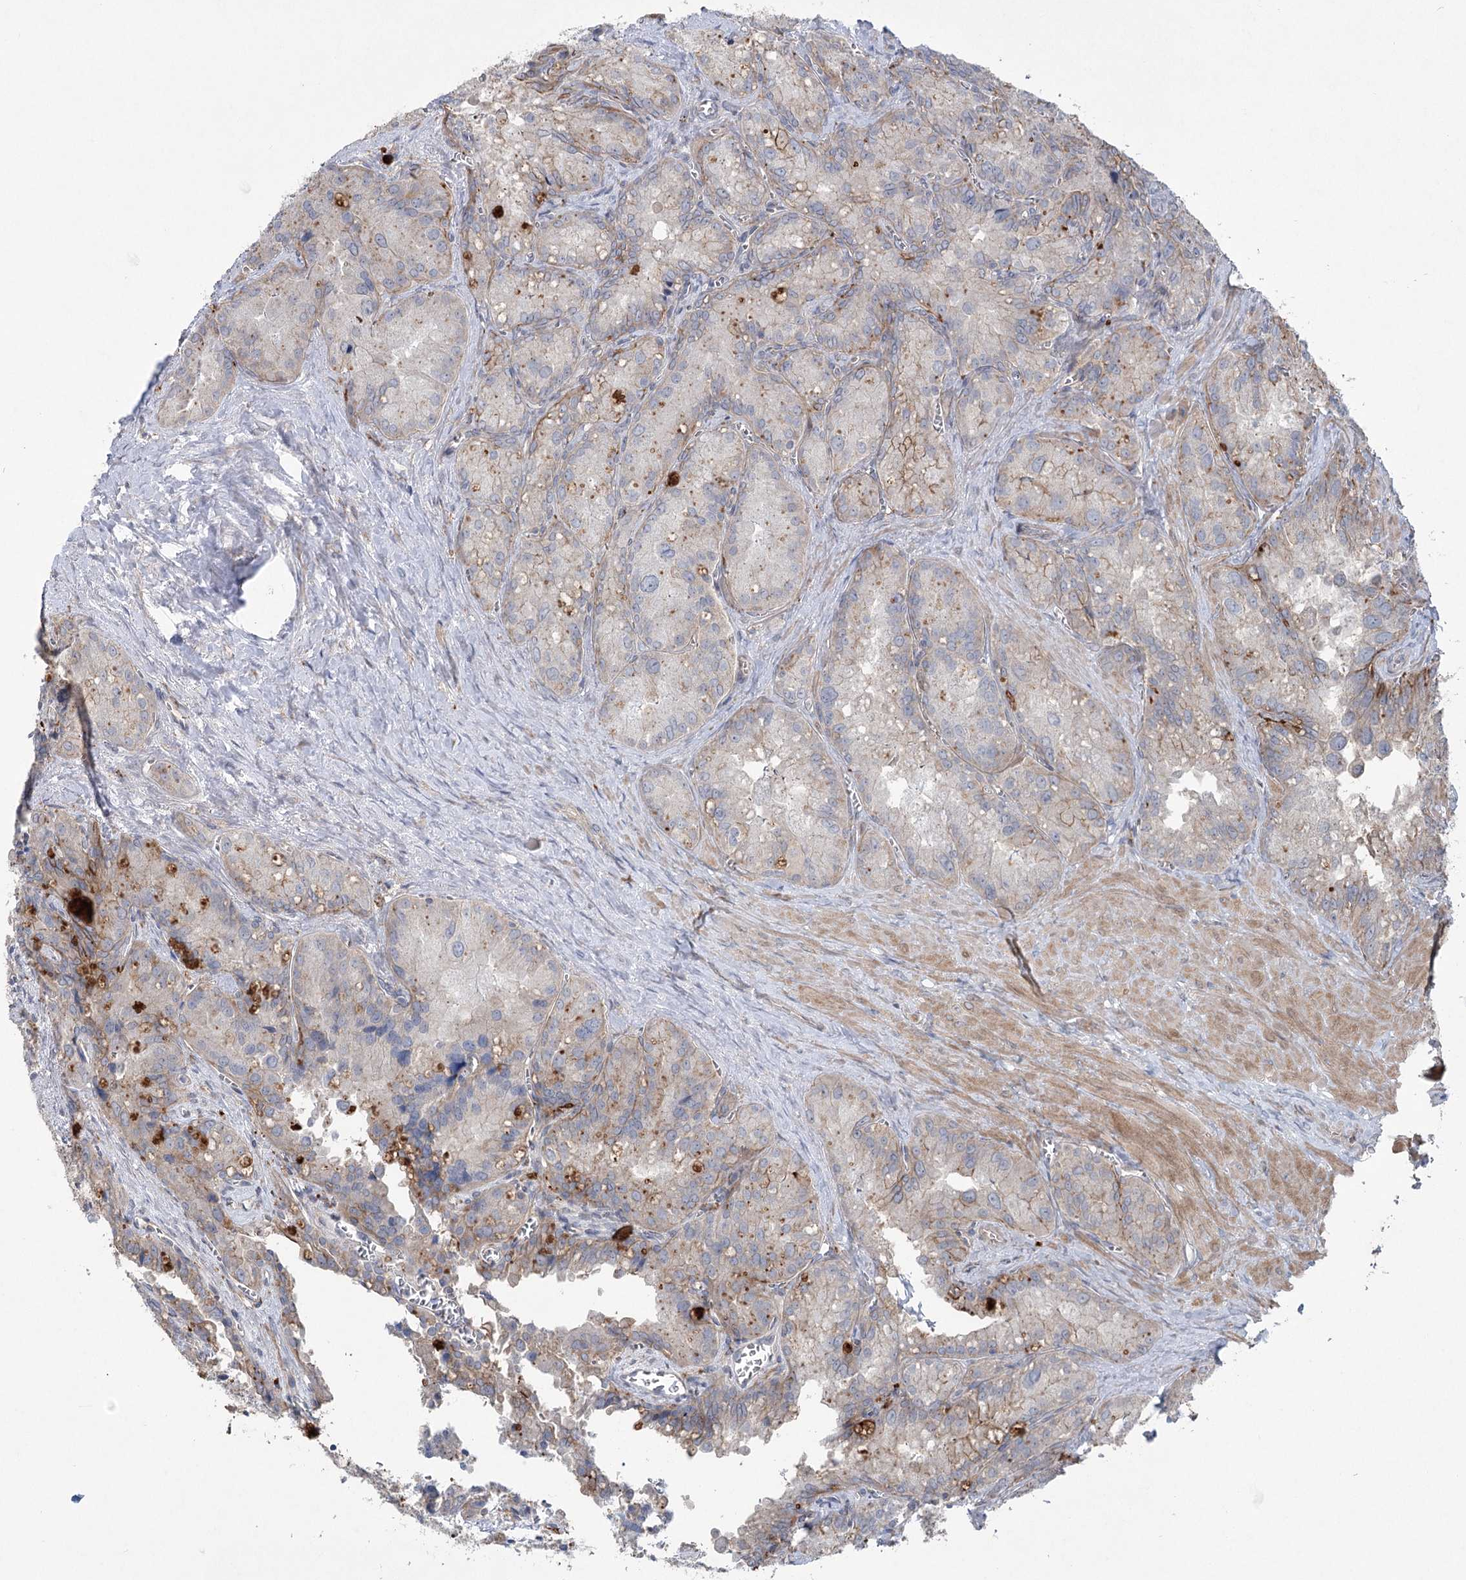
{"staining": {"intensity": "negative", "quantity": "none", "location": "none"}, "tissue": "seminal vesicle", "cell_type": "Glandular cells", "image_type": "normal", "snomed": [{"axis": "morphology", "description": "Normal tissue, NOS"}, {"axis": "topography", "description": "Seminal veicle"}], "caption": "The micrograph demonstrates no significant staining in glandular cells of seminal vesicle. (Immunohistochemistry, brightfield microscopy, high magnification).", "gene": "SCN11A", "patient": {"sex": "male", "age": 62}}